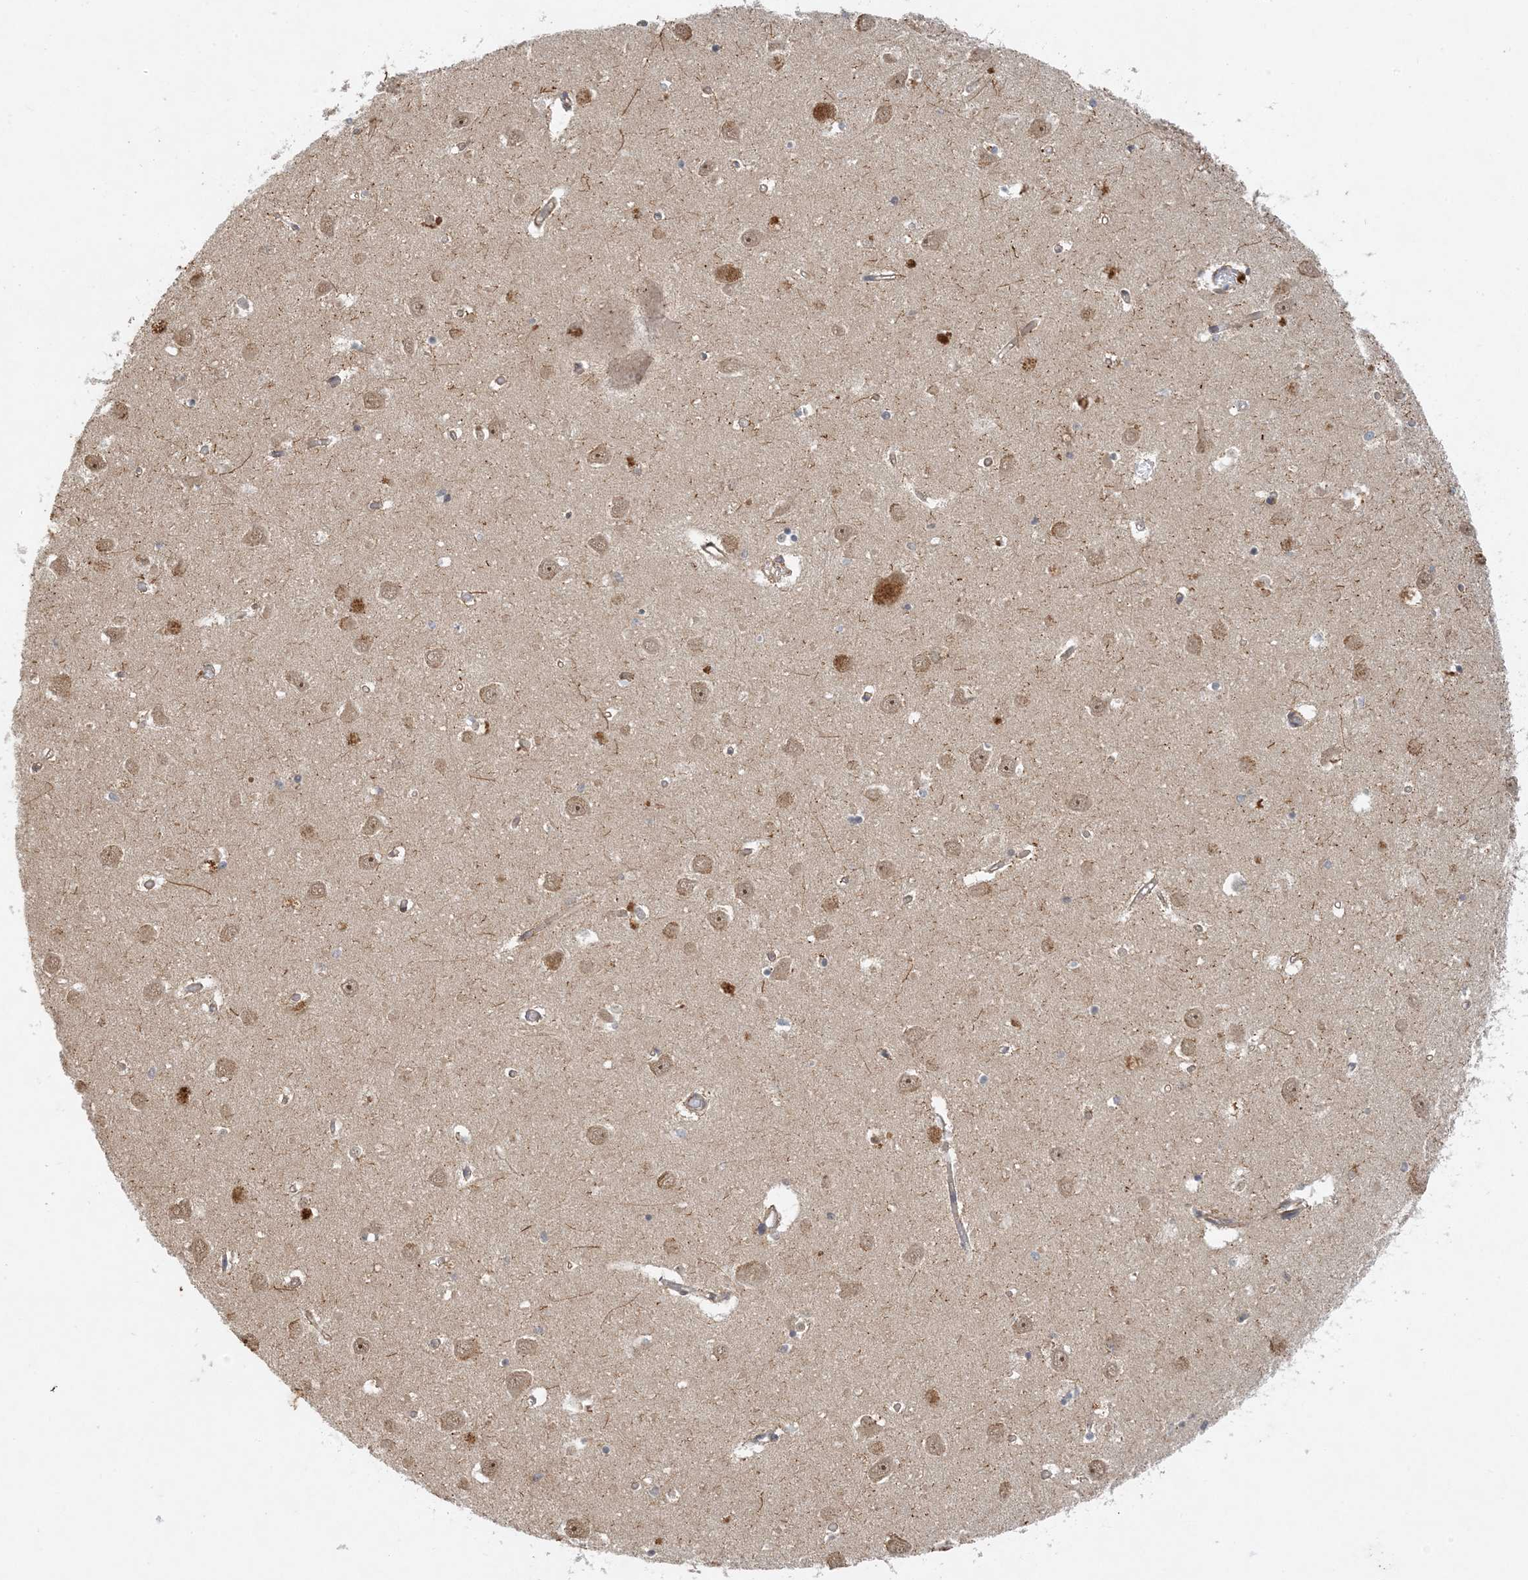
{"staining": {"intensity": "moderate", "quantity": "<25%", "location": "cytoplasmic/membranous"}, "tissue": "hippocampus", "cell_type": "Glial cells", "image_type": "normal", "snomed": [{"axis": "morphology", "description": "Normal tissue, NOS"}, {"axis": "topography", "description": "Hippocampus"}], "caption": "Human hippocampus stained with a brown dye shows moderate cytoplasmic/membranous positive positivity in about <25% of glial cells.", "gene": "ZCCHC4", "patient": {"sex": "male", "age": 70}}